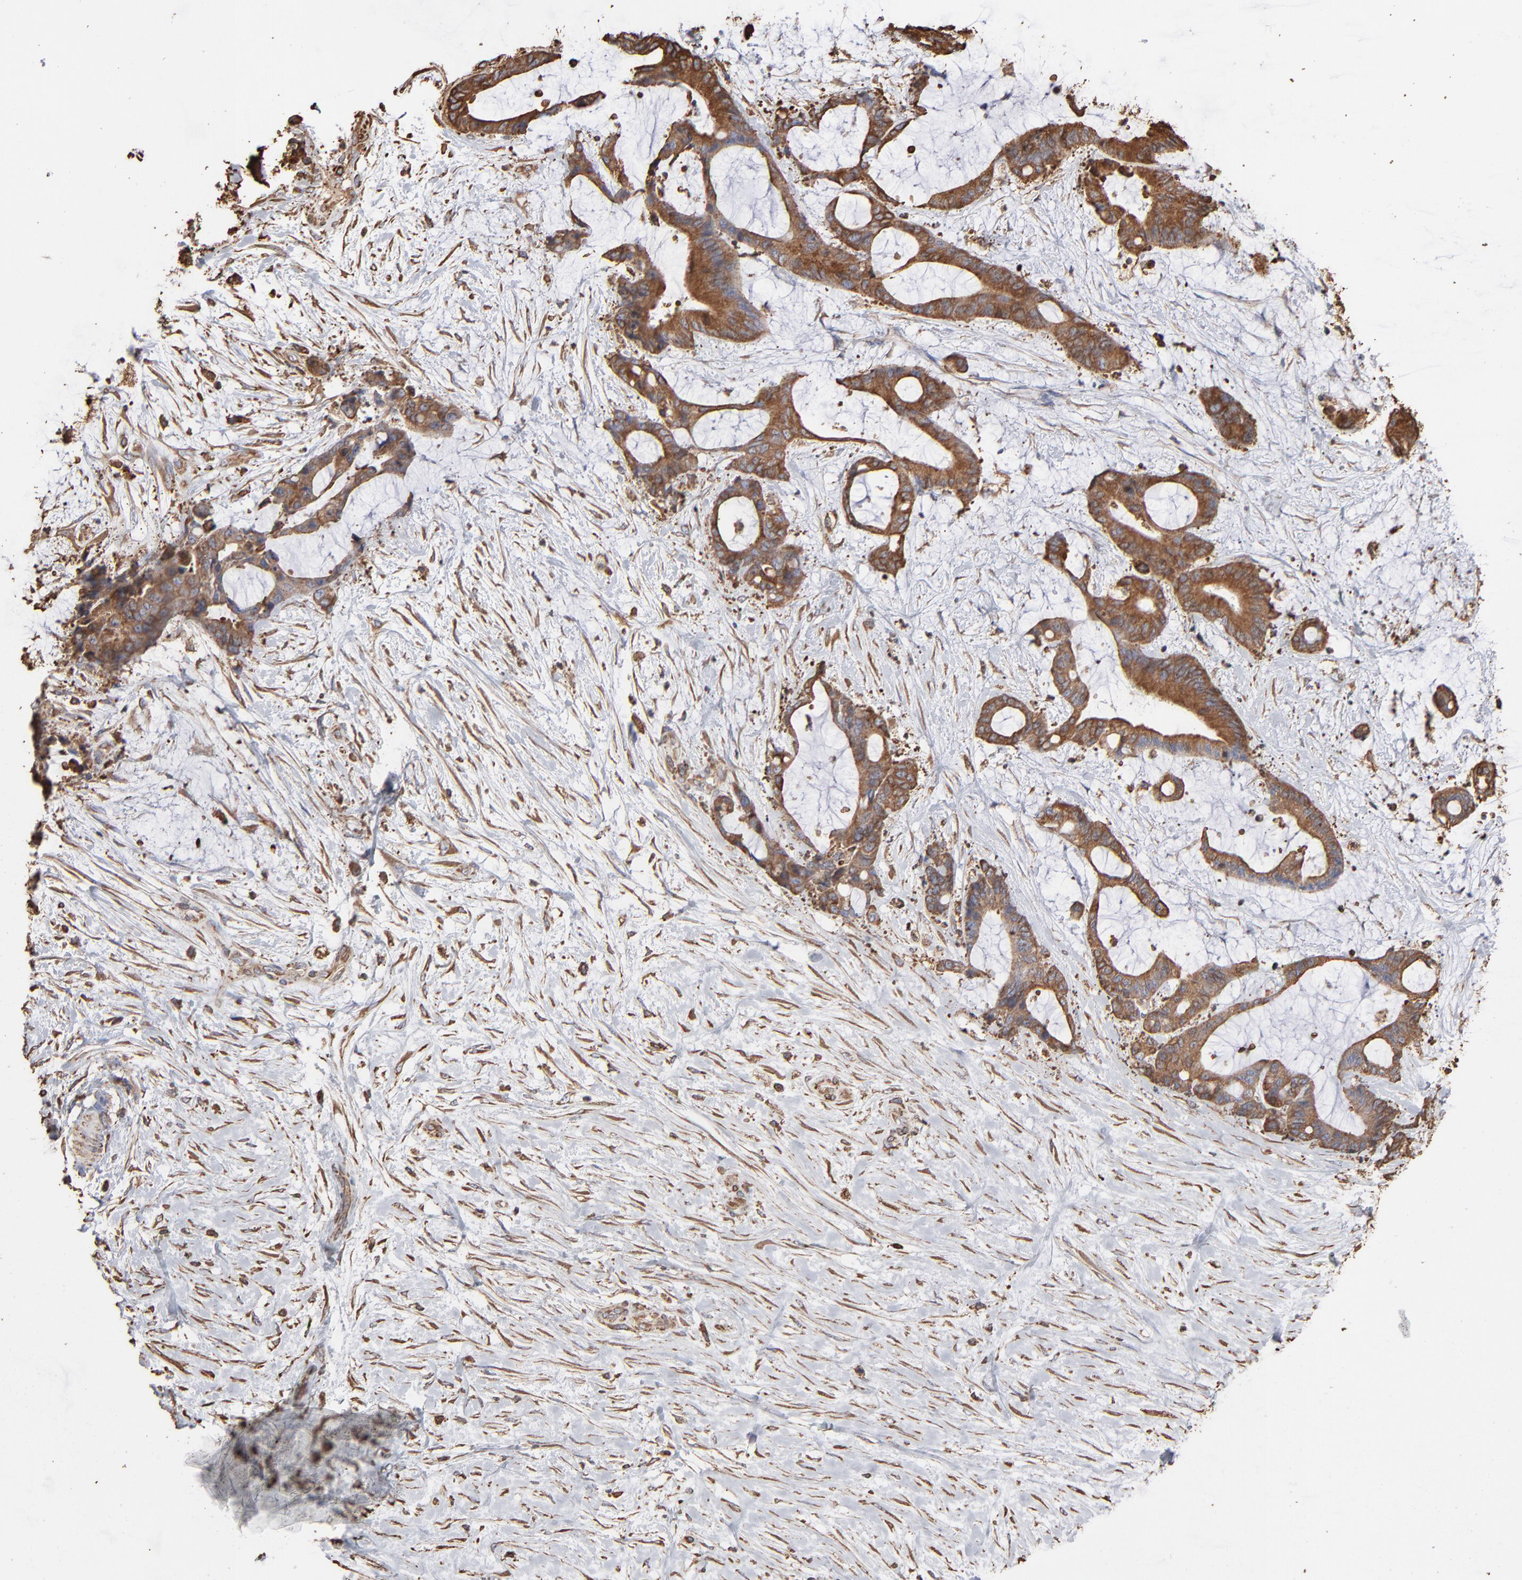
{"staining": {"intensity": "strong", "quantity": ">75%", "location": "cytoplasmic/membranous"}, "tissue": "liver cancer", "cell_type": "Tumor cells", "image_type": "cancer", "snomed": [{"axis": "morphology", "description": "Cholangiocarcinoma"}, {"axis": "topography", "description": "Liver"}], "caption": "Protein staining of cholangiocarcinoma (liver) tissue shows strong cytoplasmic/membranous expression in approximately >75% of tumor cells.", "gene": "PDIA3", "patient": {"sex": "female", "age": 73}}